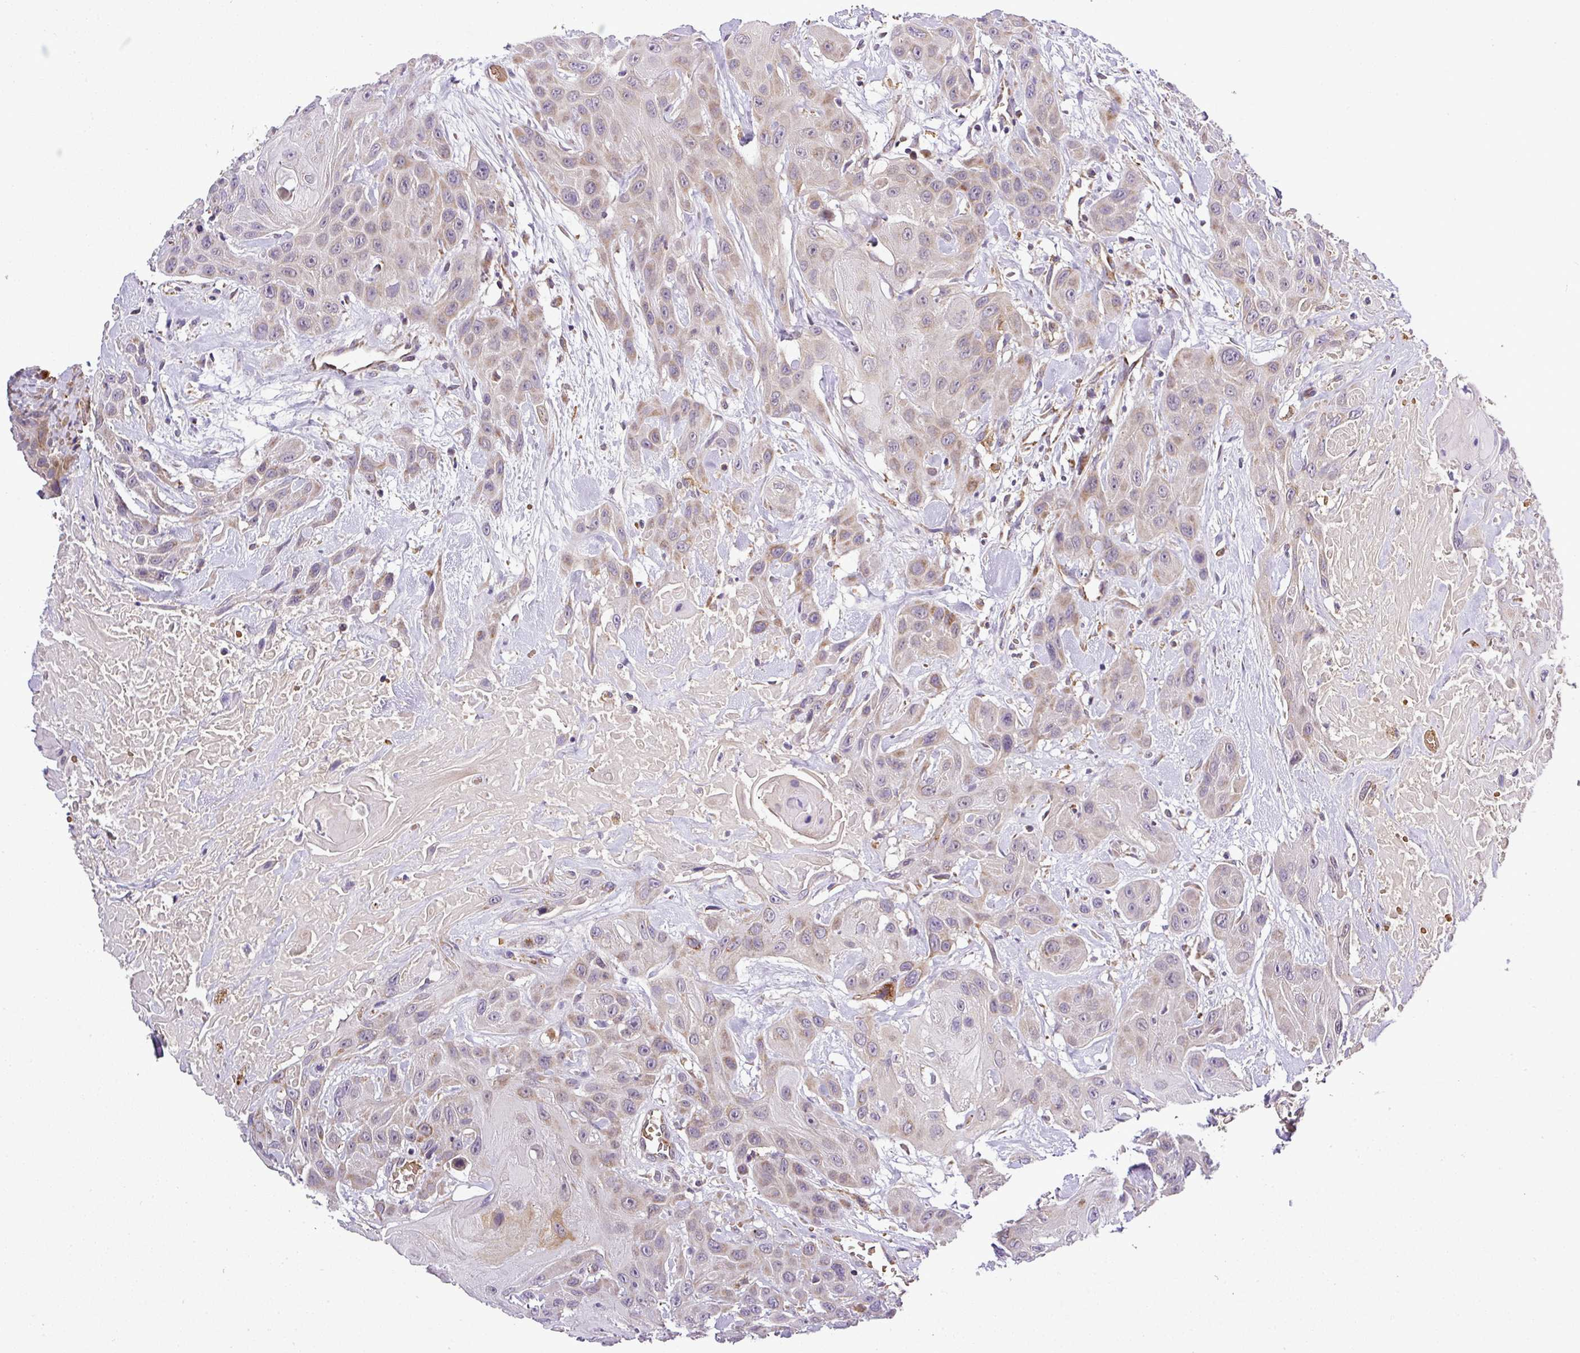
{"staining": {"intensity": "moderate", "quantity": "<25%", "location": "cytoplasmic/membranous"}, "tissue": "head and neck cancer", "cell_type": "Tumor cells", "image_type": "cancer", "snomed": [{"axis": "morphology", "description": "Squamous cell carcinoma, NOS"}, {"axis": "topography", "description": "Head-Neck"}], "caption": "IHC image of neoplastic tissue: human head and neck cancer (squamous cell carcinoma) stained using IHC demonstrates low levels of moderate protein expression localized specifically in the cytoplasmic/membranous of tumor cells, appearing as a cytoplasmic/membranous brown color.", "gene": "ZNF513", "patient": {"sex": "male", "age": 81}}